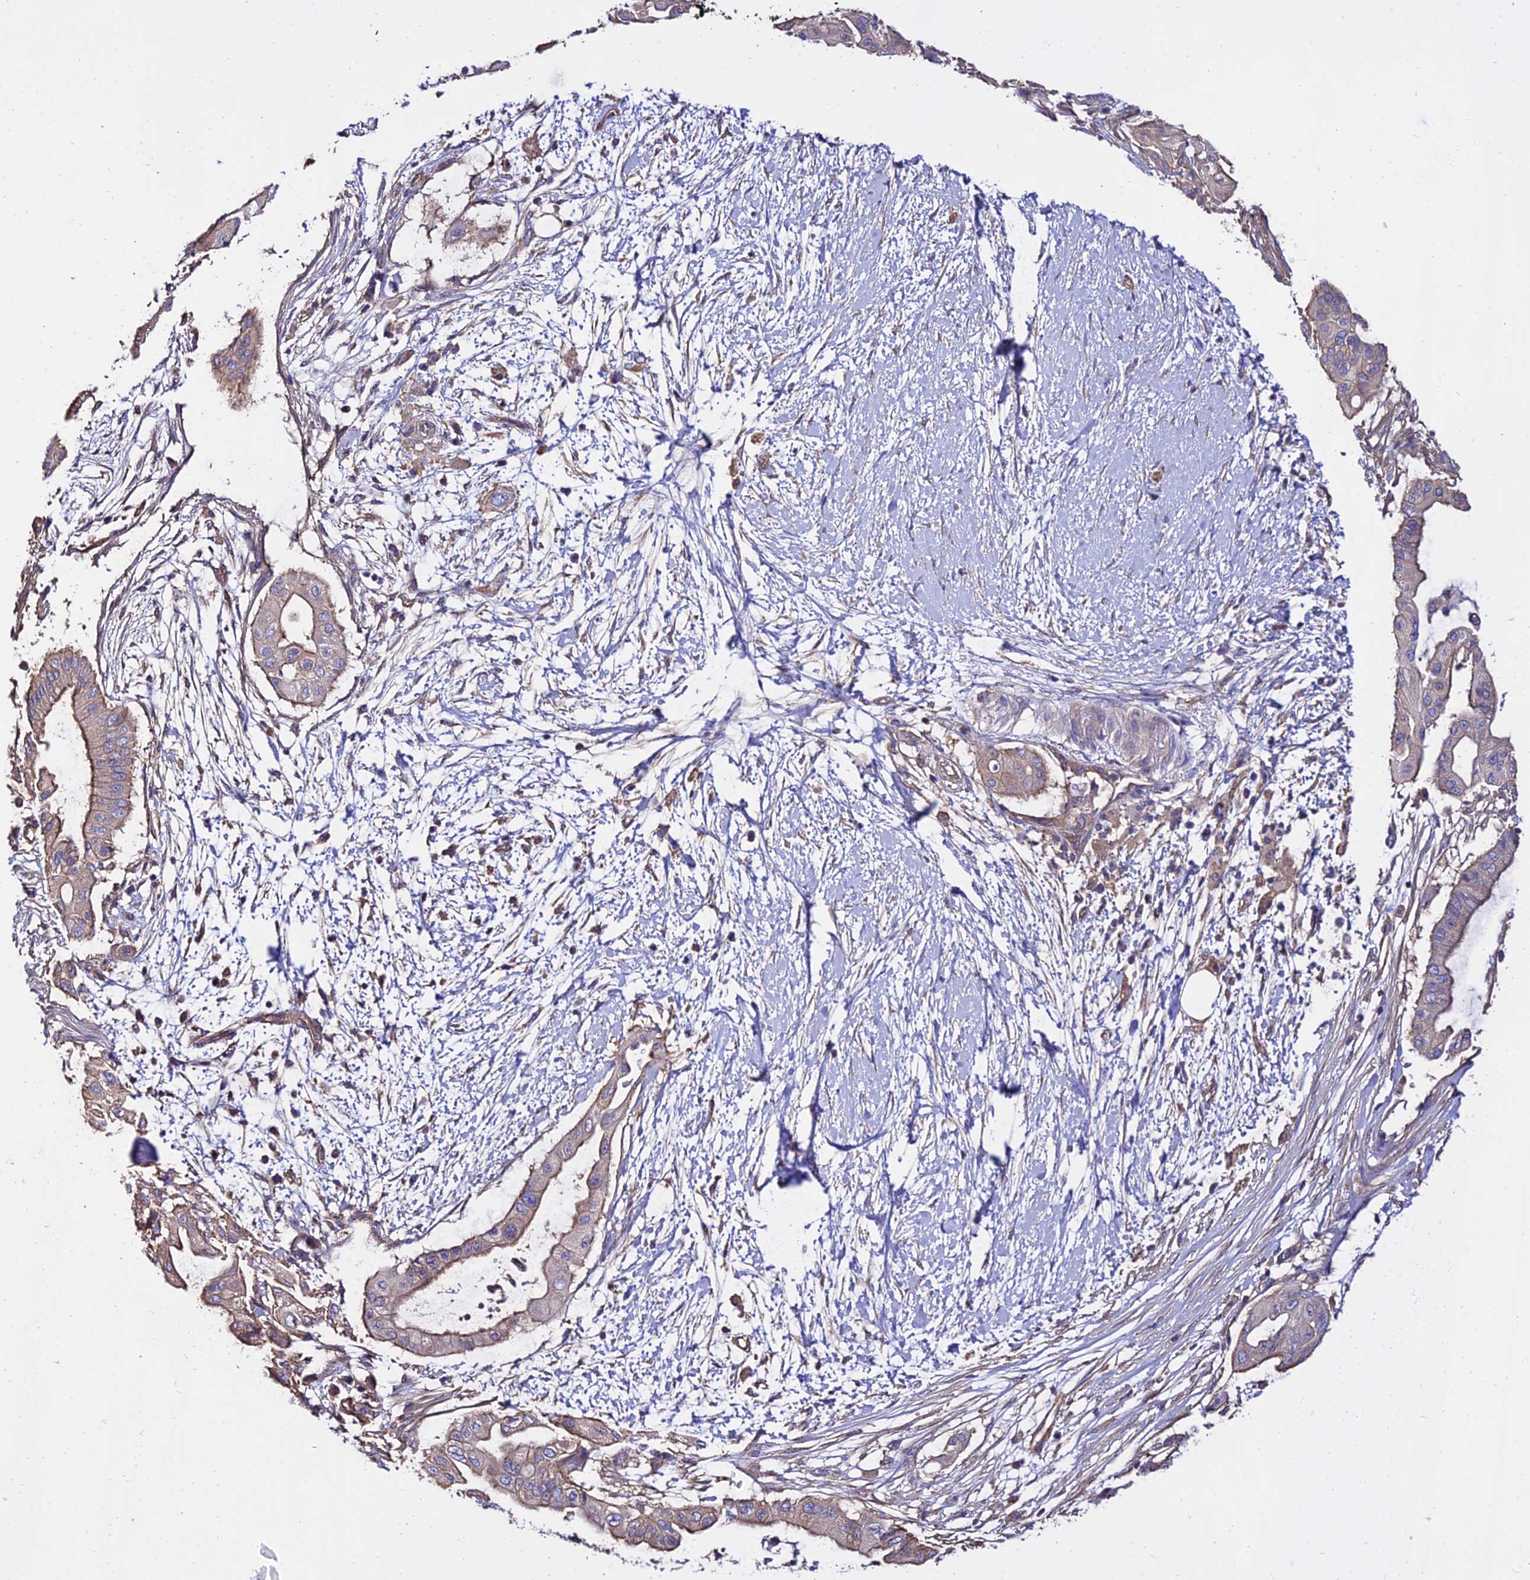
{"staining": {"intensity": "moderate", "quantity": "<25%", "location": "cytoplasmic/membranous"}, "tissue": "pancreatic cancer", "cell_type": "Tumor cells", "image_type": "cancer", "snomed": [{"axis": "morphology", "description": "Adenocarcinoma, NOS"}, {"axis": "topography", "description": "Pancreas"}], "caption": "Immunohistochemistry (IHC) (DAB (3,3'-diaminobenzidine)) staining of human pancreatic adenocarcinoma shows moderate cytoplasmic/membranous protein positivity in about <25% of tumor cells. (DAB IHC, brown staining for protein, blue staining for nuclei).", "gene": "CALM2", "patient": {"sex": "male", "age": 68}}